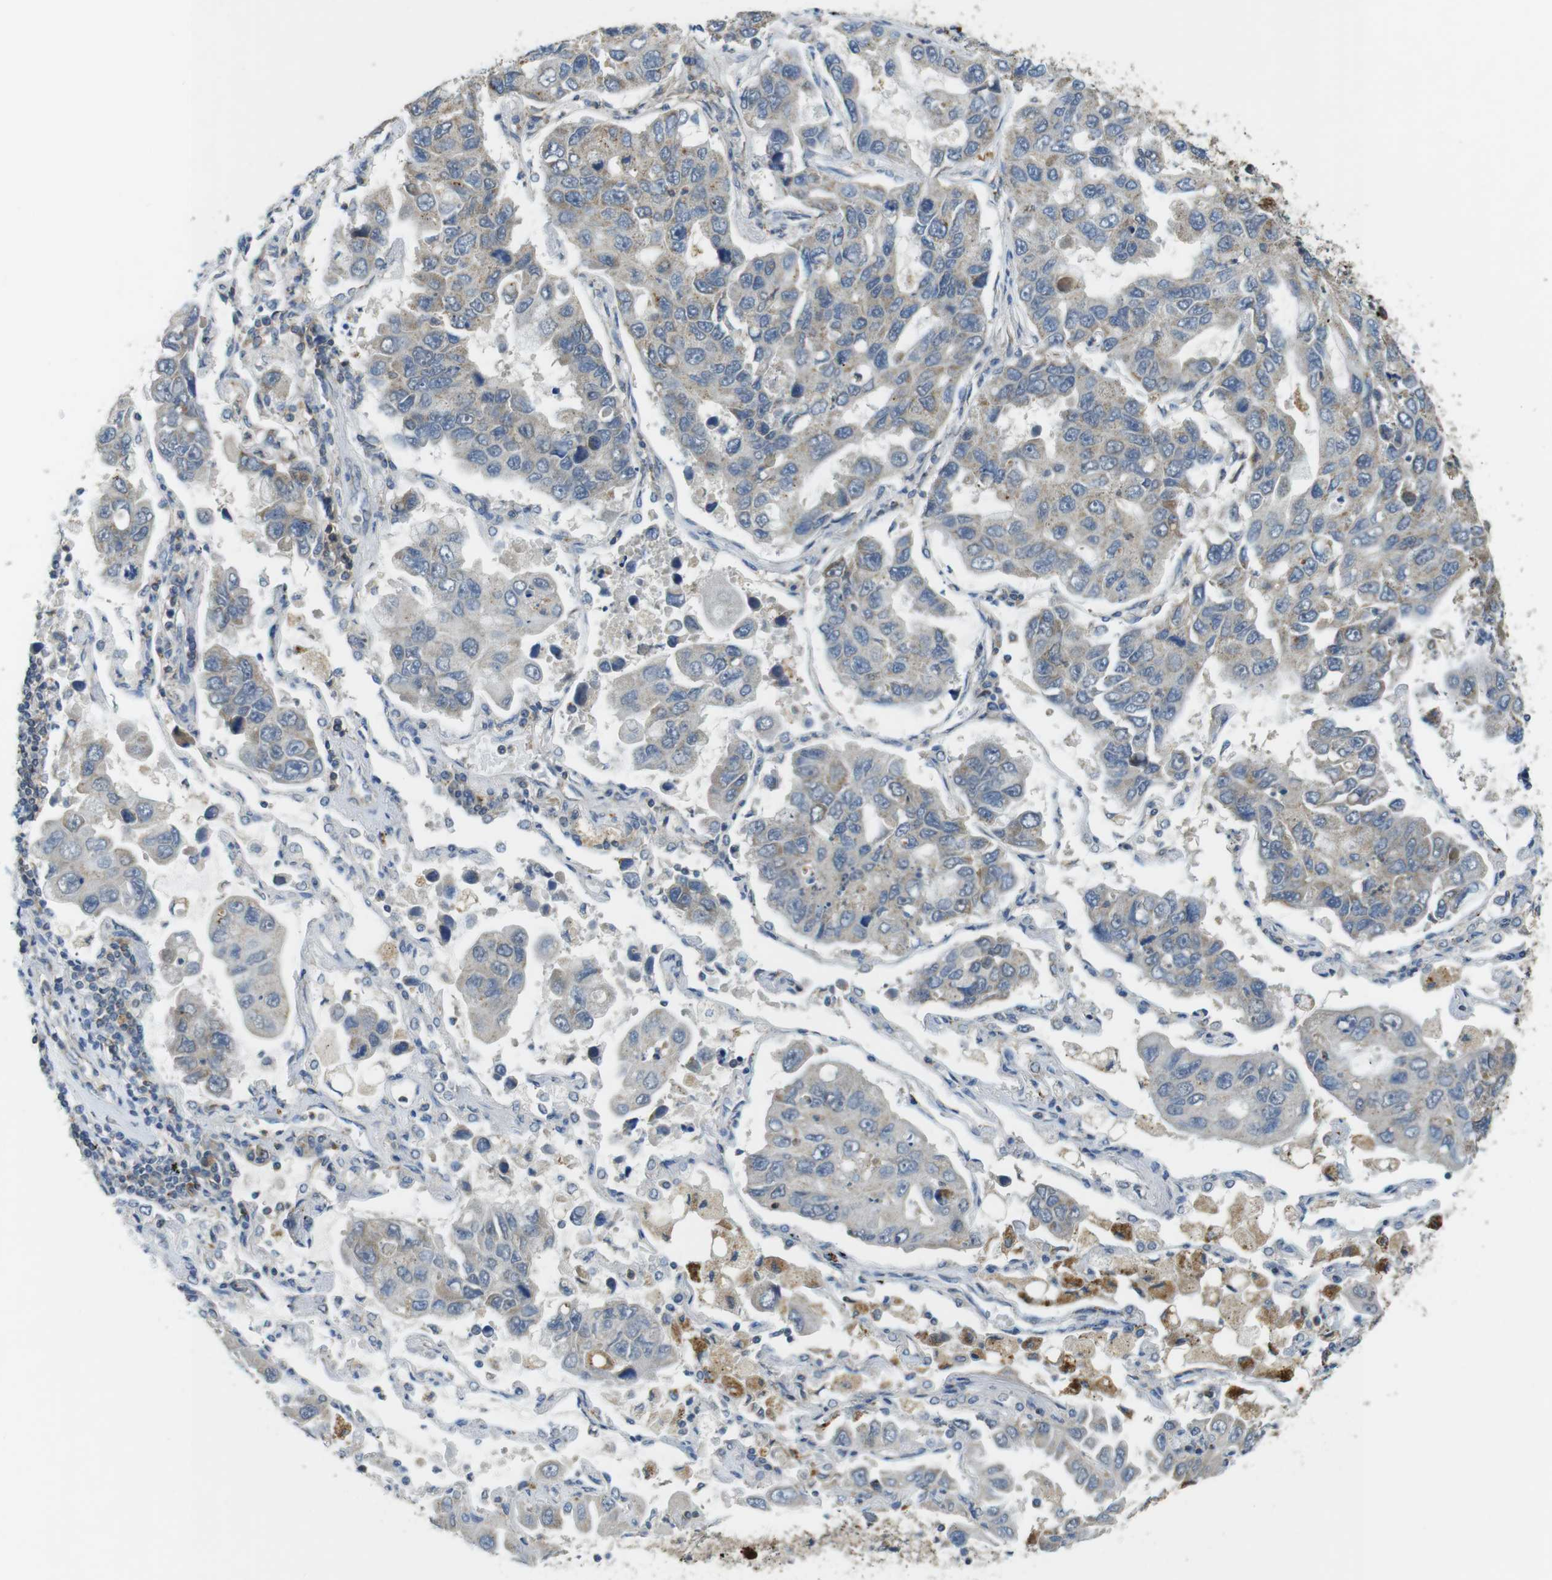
{"staining": {"intensity": "weak", "quantity": "<25%", "location": "cytoplasmic/membranous"}, "tissue": "lung cancer", "cell_type": "Tumor cells", "image_type": "cancer", "snomed": [{"axis": "morphology", "description": "Adenocarcinoma, NOS"}, {"axis": "topography", "description": "Lung"}], "caption": "Lung cancer (adenocarcinoma) stained for a protein using immunohistochemistry demonstrates no positivity tumor cells.", "gene": "BRI3BP", "patient": {"sex": "male", "age": 64}}